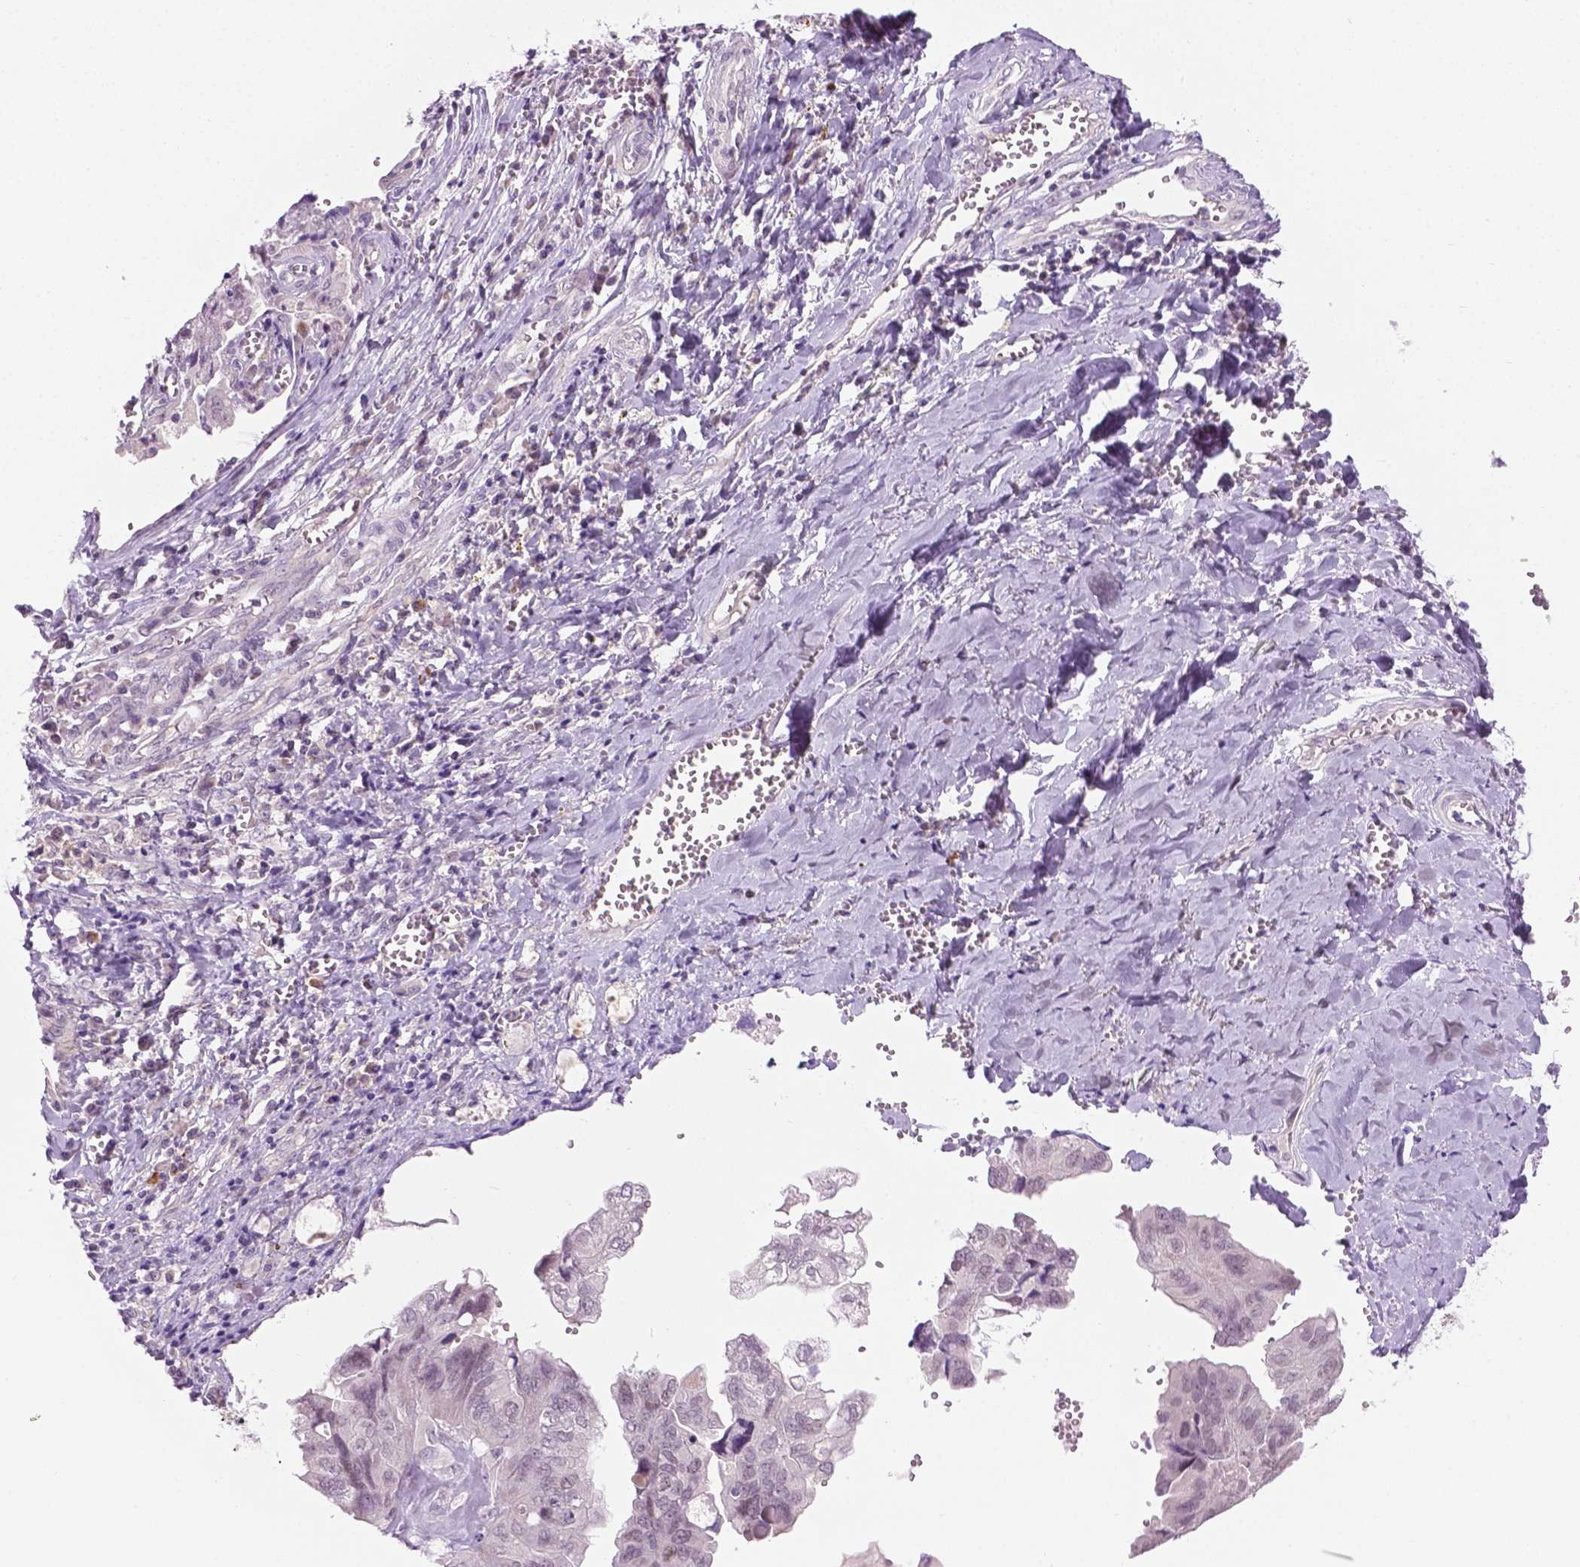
{"staining": {"intensity": "weak", "quantity": "<25%", "location": "nuclear"}, "tissue": "ovarian cancer", "cell_type": "Tumor cells", "image_type": "cancer", "snomed": [{"axis": "morphology", "description": "Cystadenocarcinoma, serous, NOS"}, {"axis": "topography", "description": "Ovary"}], "caption": "Immunohistochemistry (IHC) image of human ovarian serous cystadenocarcinoma stained for a protein (brown), which displays no expression in tumor cells.", "gene": "DENND4A", "patient": {"sex": "female", "age": 79}}